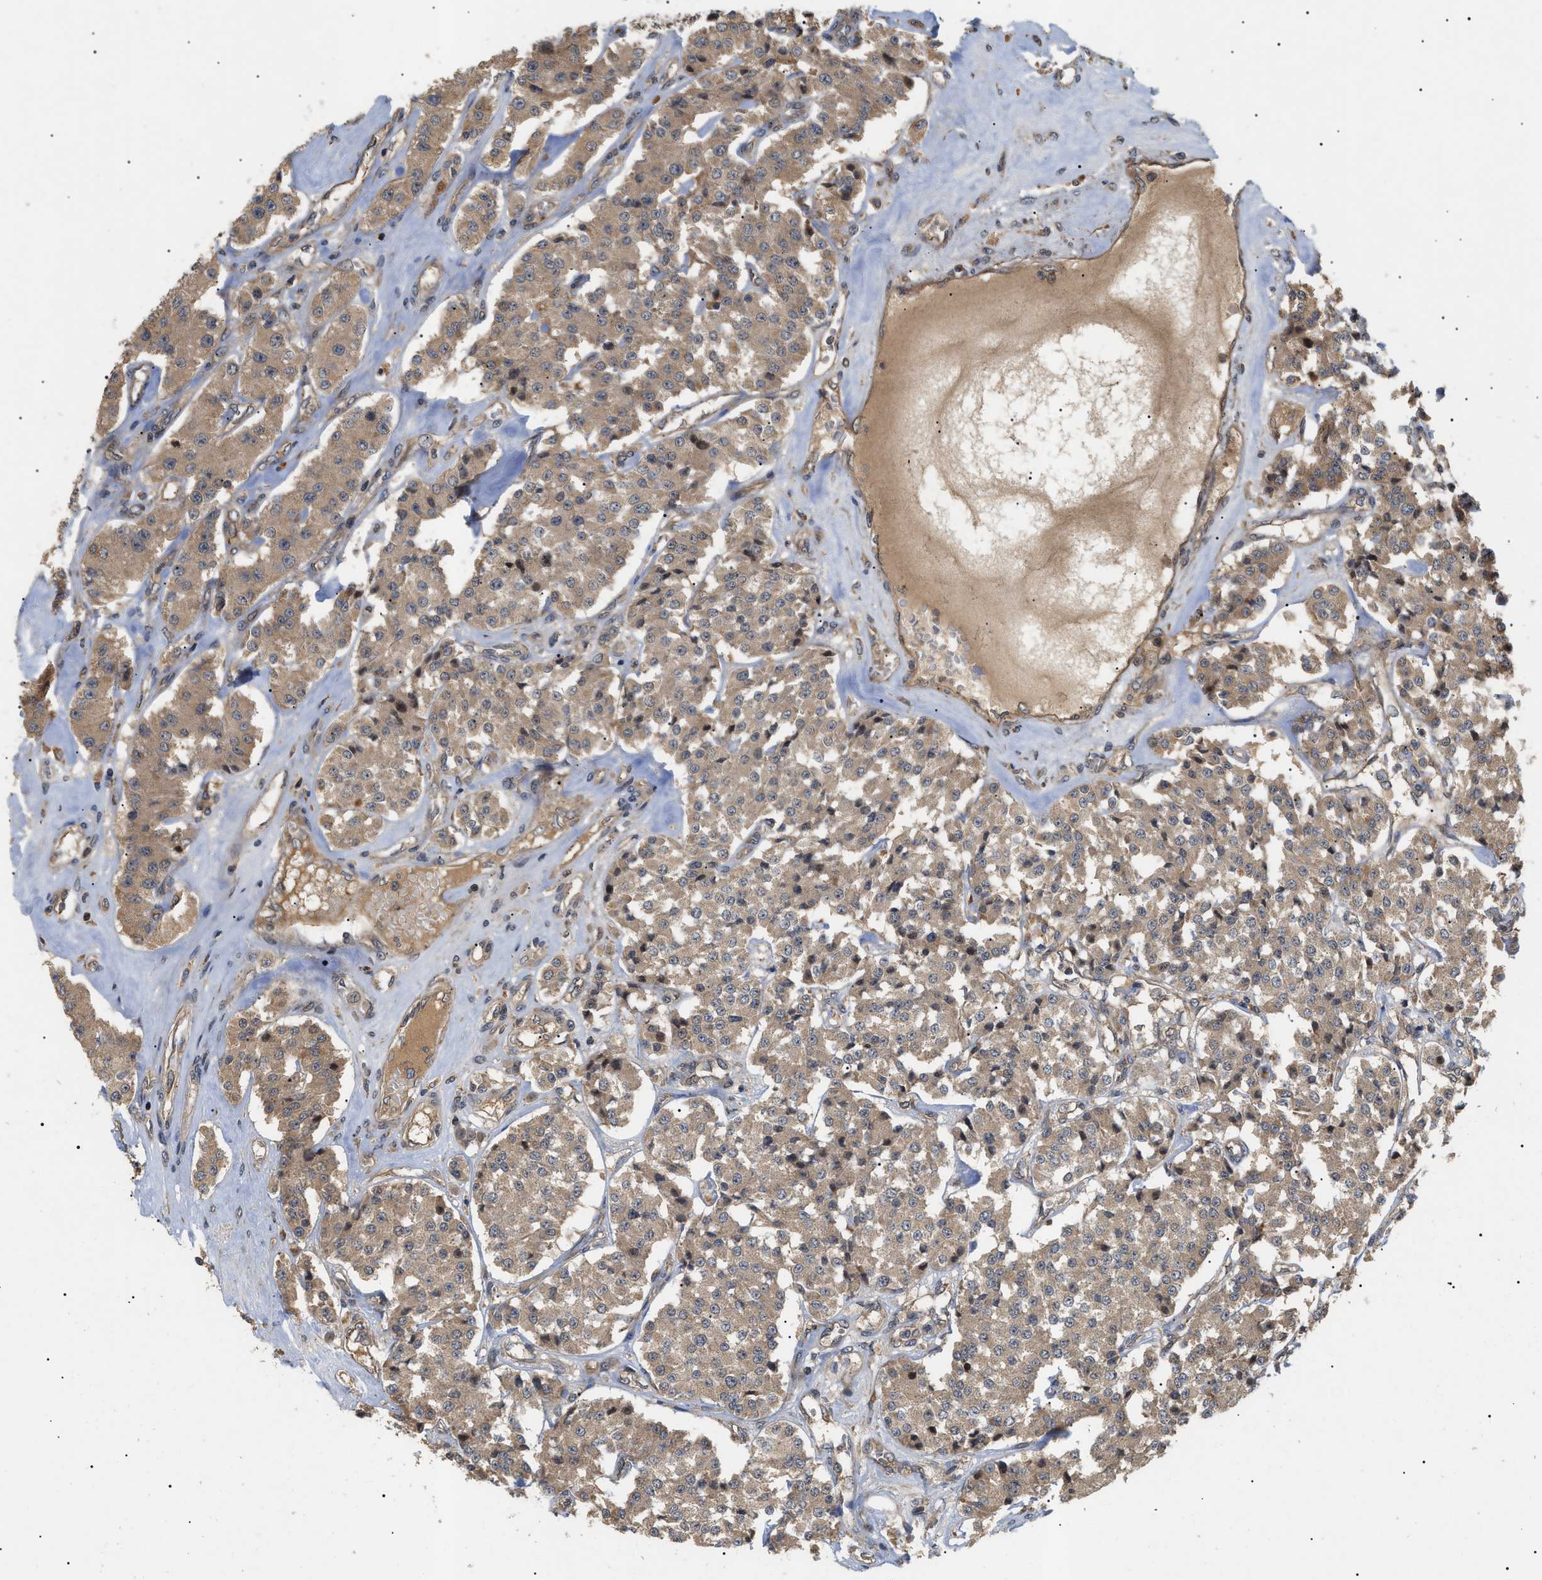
{"staining": {"intensity": "moderate", "quantity": ">75%", "location": "cytoplasmic/membranous"}, "tissue": "carcinoid", "cell_type": "Tumor cells", "image_type": "cancer", "snomed": [{"axis": "morphology", "description": "Carcinoid, malignant, NOS"}, {"axis": "topography", "description": "Pancreas"}], "caption": "Carcinoid (malignant) stained with DAB immunohistochemistry shows medium levels of moderate cytoplasmic/membranous expression in about >75% of tumor cells.", "gene": "ASTL", "patient": {"sex": "male", "age": 41}}